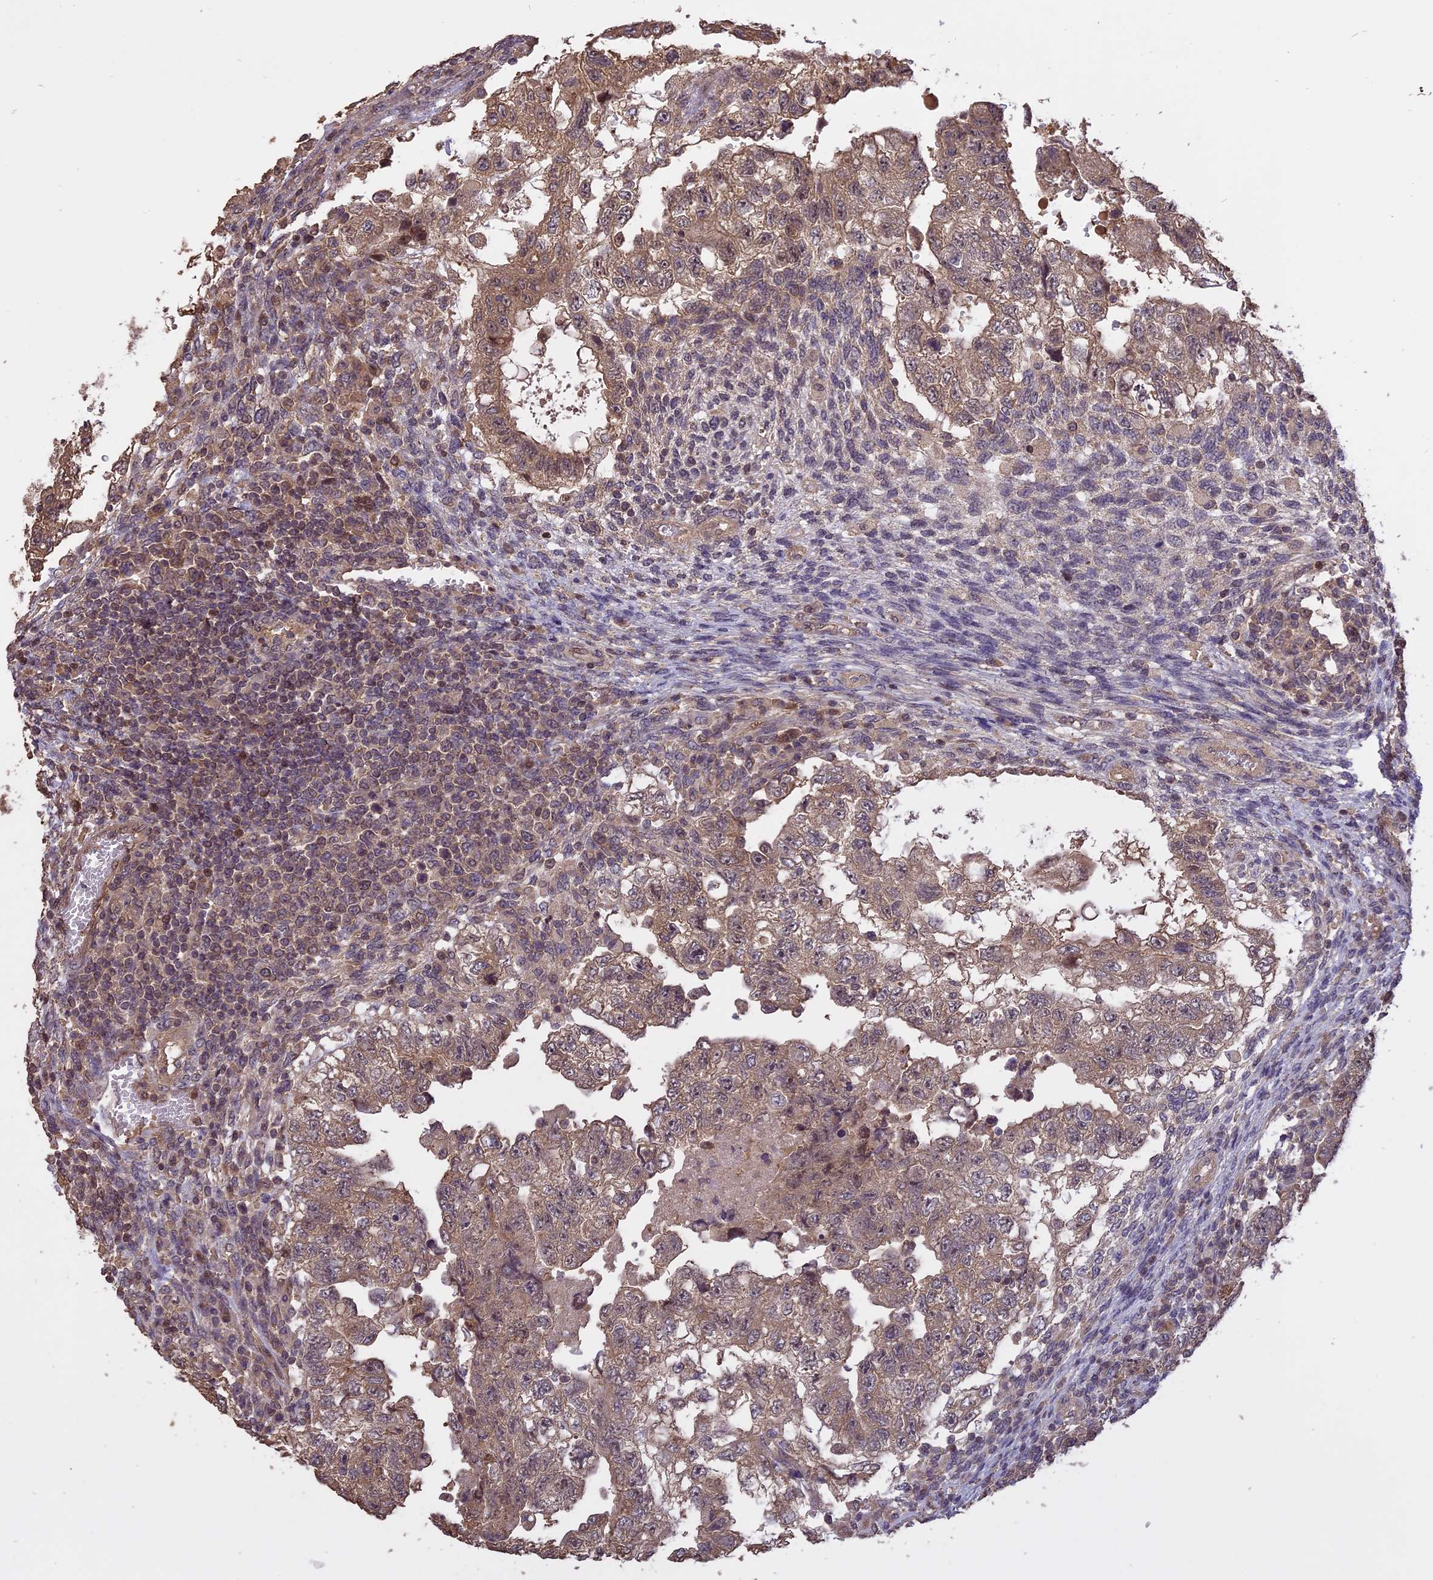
{"staining": {"intensity": "moderate", "quantity": "25%-75%", "location": "cytoplasmic/membranous"}, "tissue": "testis cancer", "cell_type": "Tumor cells", "image_type": "cancer", "snomed": [{"axis": "morphology", "description": "Carcinoma, Embryonal, NOS"}, {"axis": "topography", "description": "Testis"}], "caption": "An immunohistochemistry (IHC) image of neoplastic tissue is shown. Protein staining in brown shows moderate cytoplasmic/membranous positivity in testis cancer (embryonal carcinoma) within tumor cells.", "gene": "TIGD7", "patient": {"sex": "male", "age": 36}}